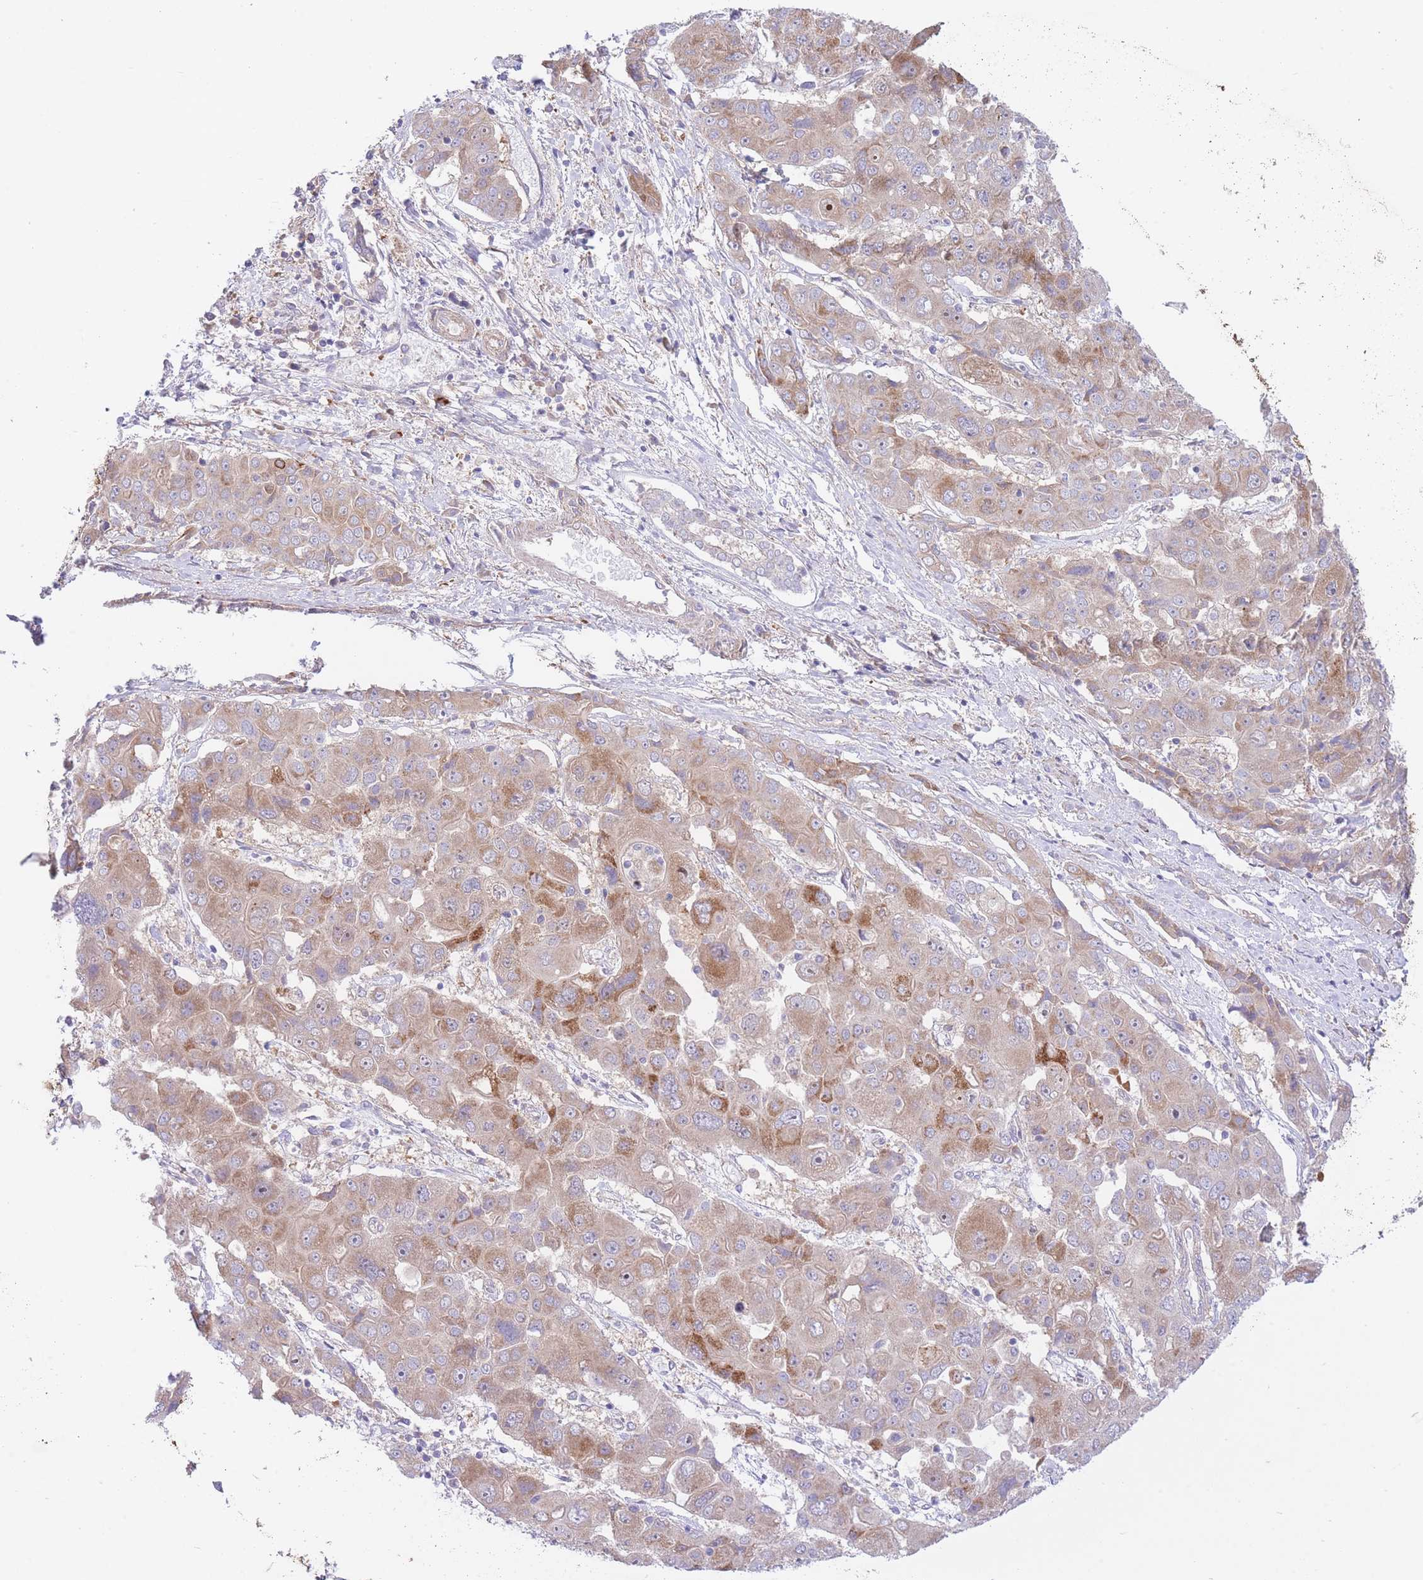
{"staining": {"intensity": "strong", "quantity": "<25%", "location": "cytoplasmic/membranous"}, "tissue": "liver cancer", "cell_type": "Tumor cells", "image_type": "cancer", "snomed": [{"axis": "morphology", "description": "Cholangiocarcinoma"}, {"axis": "topography", "description": "Liver"}], "caption": "Immunohistochemistry micrograph of neoplastic tissue: cholangiocarcinoma (liver) stained using immunohistochemistry (IHC) reveals medium levels of strong protein expression localized specifically in the cytoplasmic/membranous of tumor cells, appearing as a cytoplasmic/membranous brown color.", "gene": "CHAC1", "patient": {"sex": "male", "age": 67}}